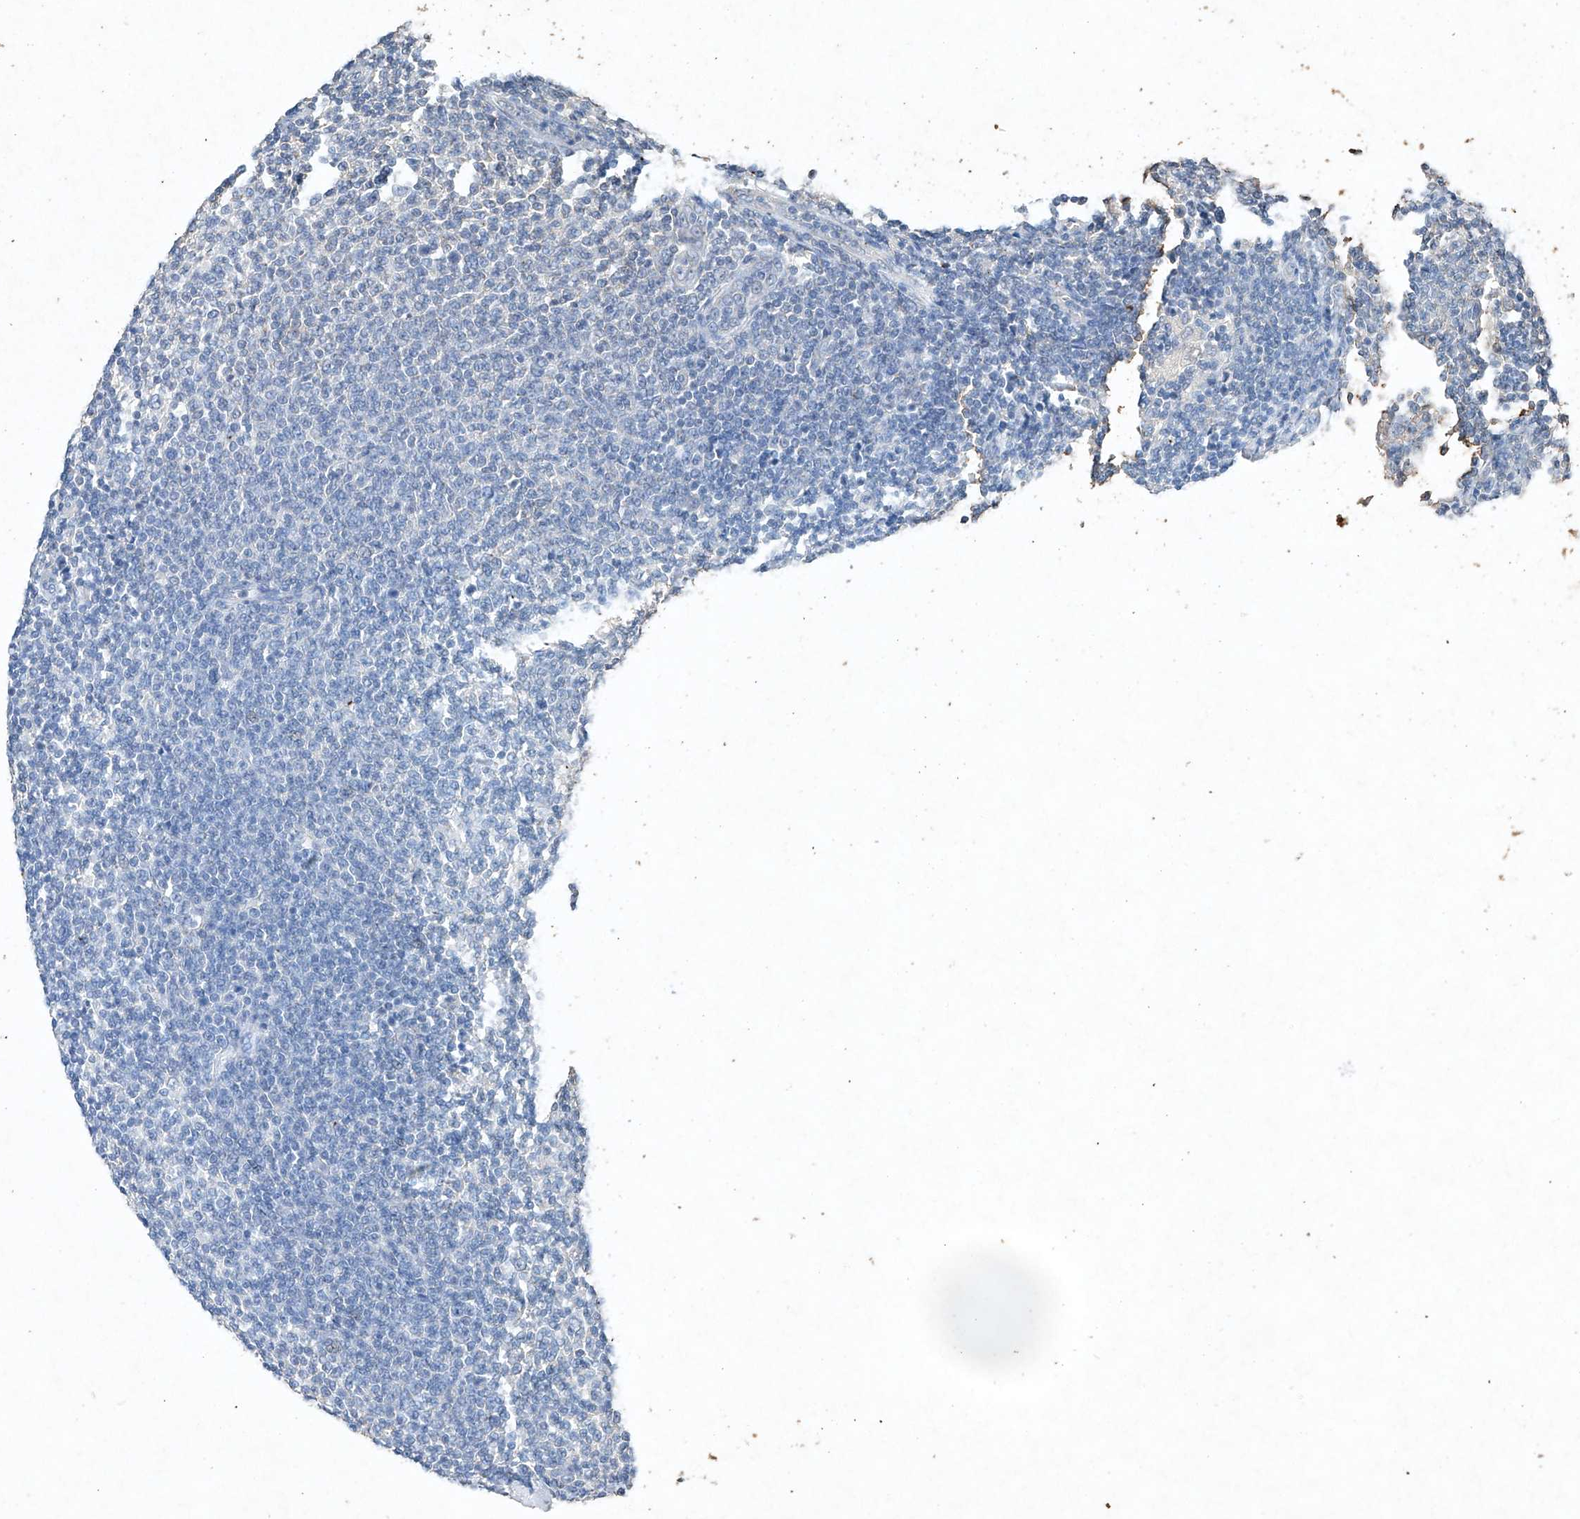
{"staining": {"intensity": "negative", "quantity": "none", "location": "none"}, "tissue": "lymphoma", "cell_type": "Tumor cells", "image_type": "cancer", "snomed": [{"axis": "morphology", "description": "Malignant lymphoma, non-Hodgkin's type, Low grade"}, {"axis": "topography", "description": "Lymph node"}], "caption": "Tumor cells show no significant protein expression in low-grade malignant lymphoma, non-Hodgkin's type.", "gene": "STK3", "patient": {"sex": "male", "age": 66}}